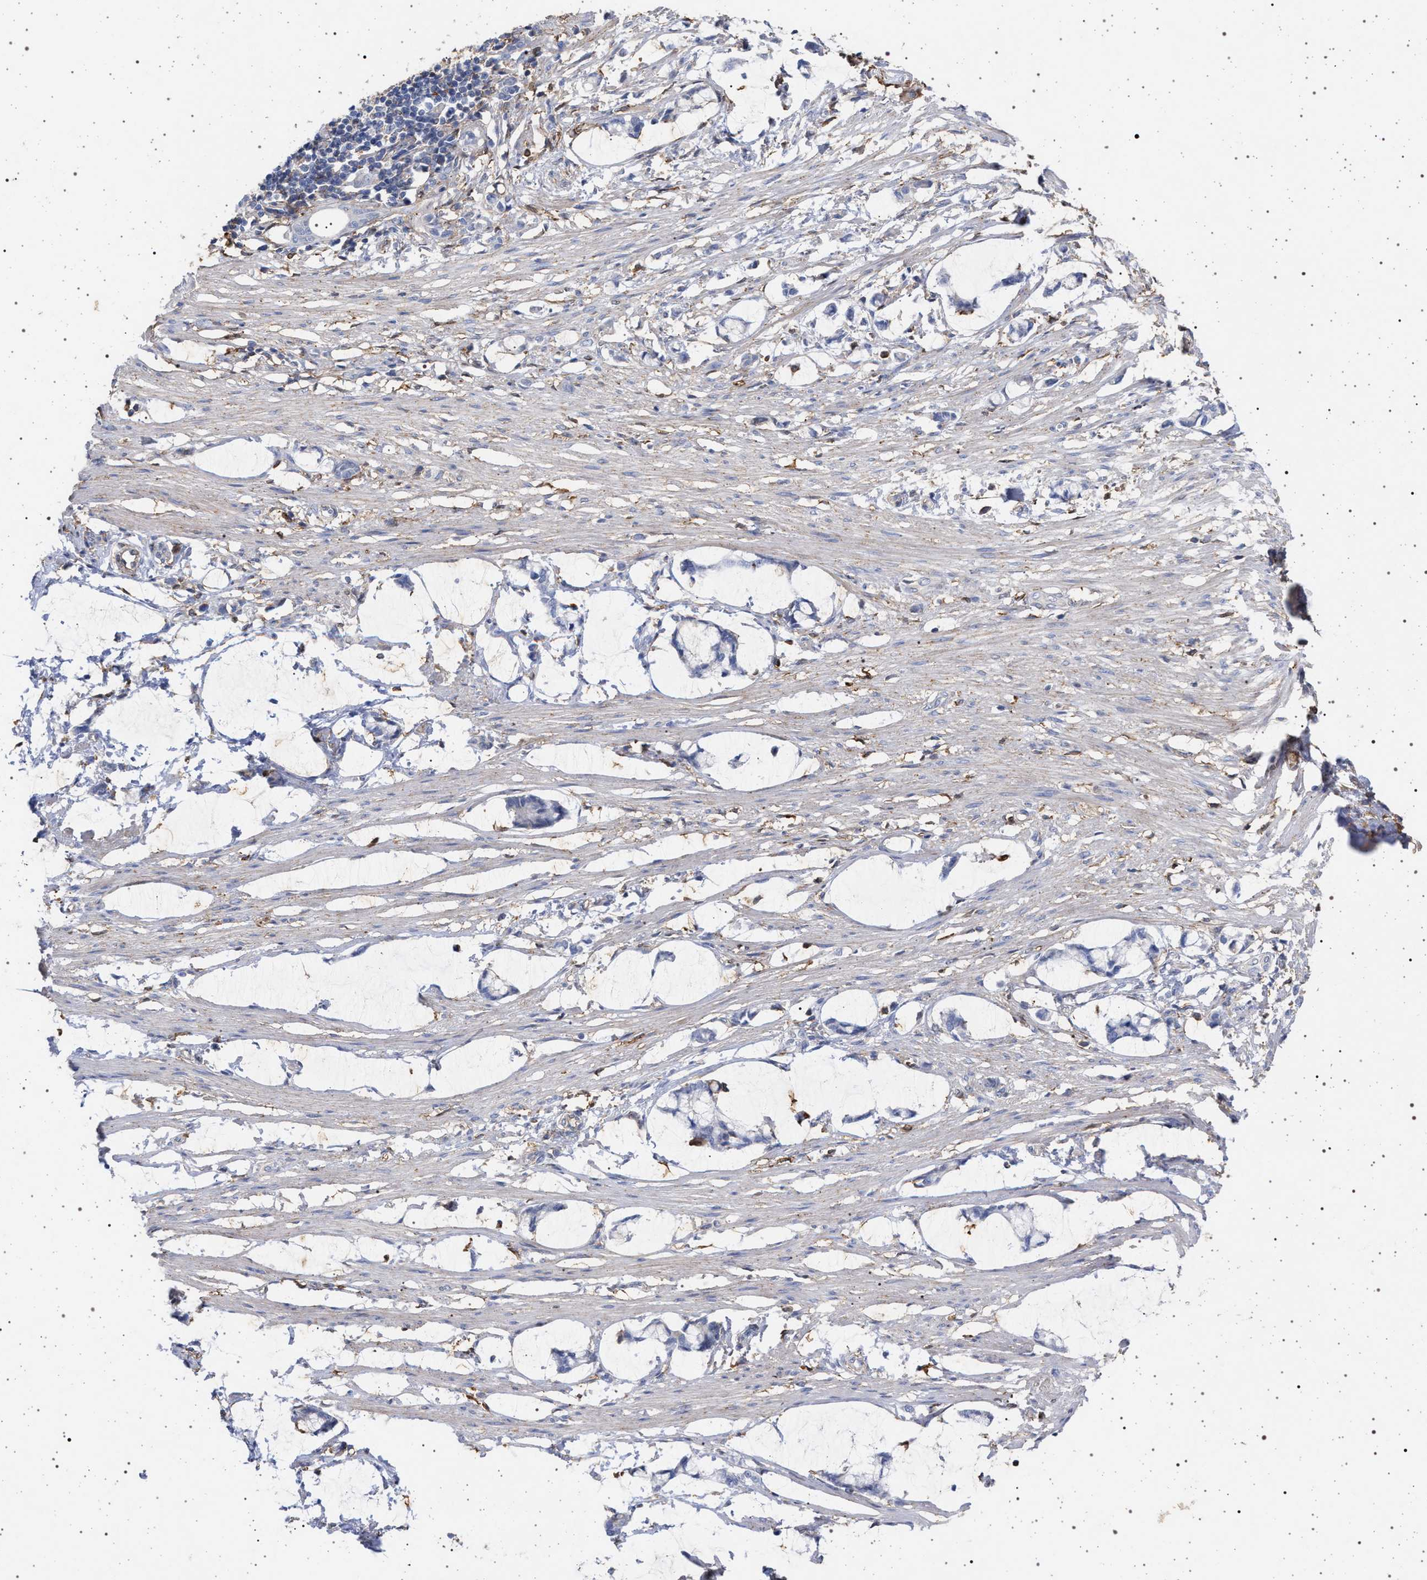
{"staining": {"intensity": "negative", "quantity": "none", "location": "none"}, "tissue": "smooth muscle", "cell_type": "Smooth muscle cells", "image_type": "normal", "snomed": [{"axis": "morphology", "description": "Normal tissue, NOS"}, {"axis": "morphology", "description": "Adenocarcinoma, NOS"}, {"axis": "topography", "description": "Smooth muscle"}, {"axis": "topography", "description": "Colon"}], "caption": "Smooth muscle cells are negative for brown protein staining in benign smooth muscle. (Immunohistochemistry (ihc), brightfield microscopy, high magnification).", "gene": "PLG", "patient": {"sex": "male", "age": 14}}